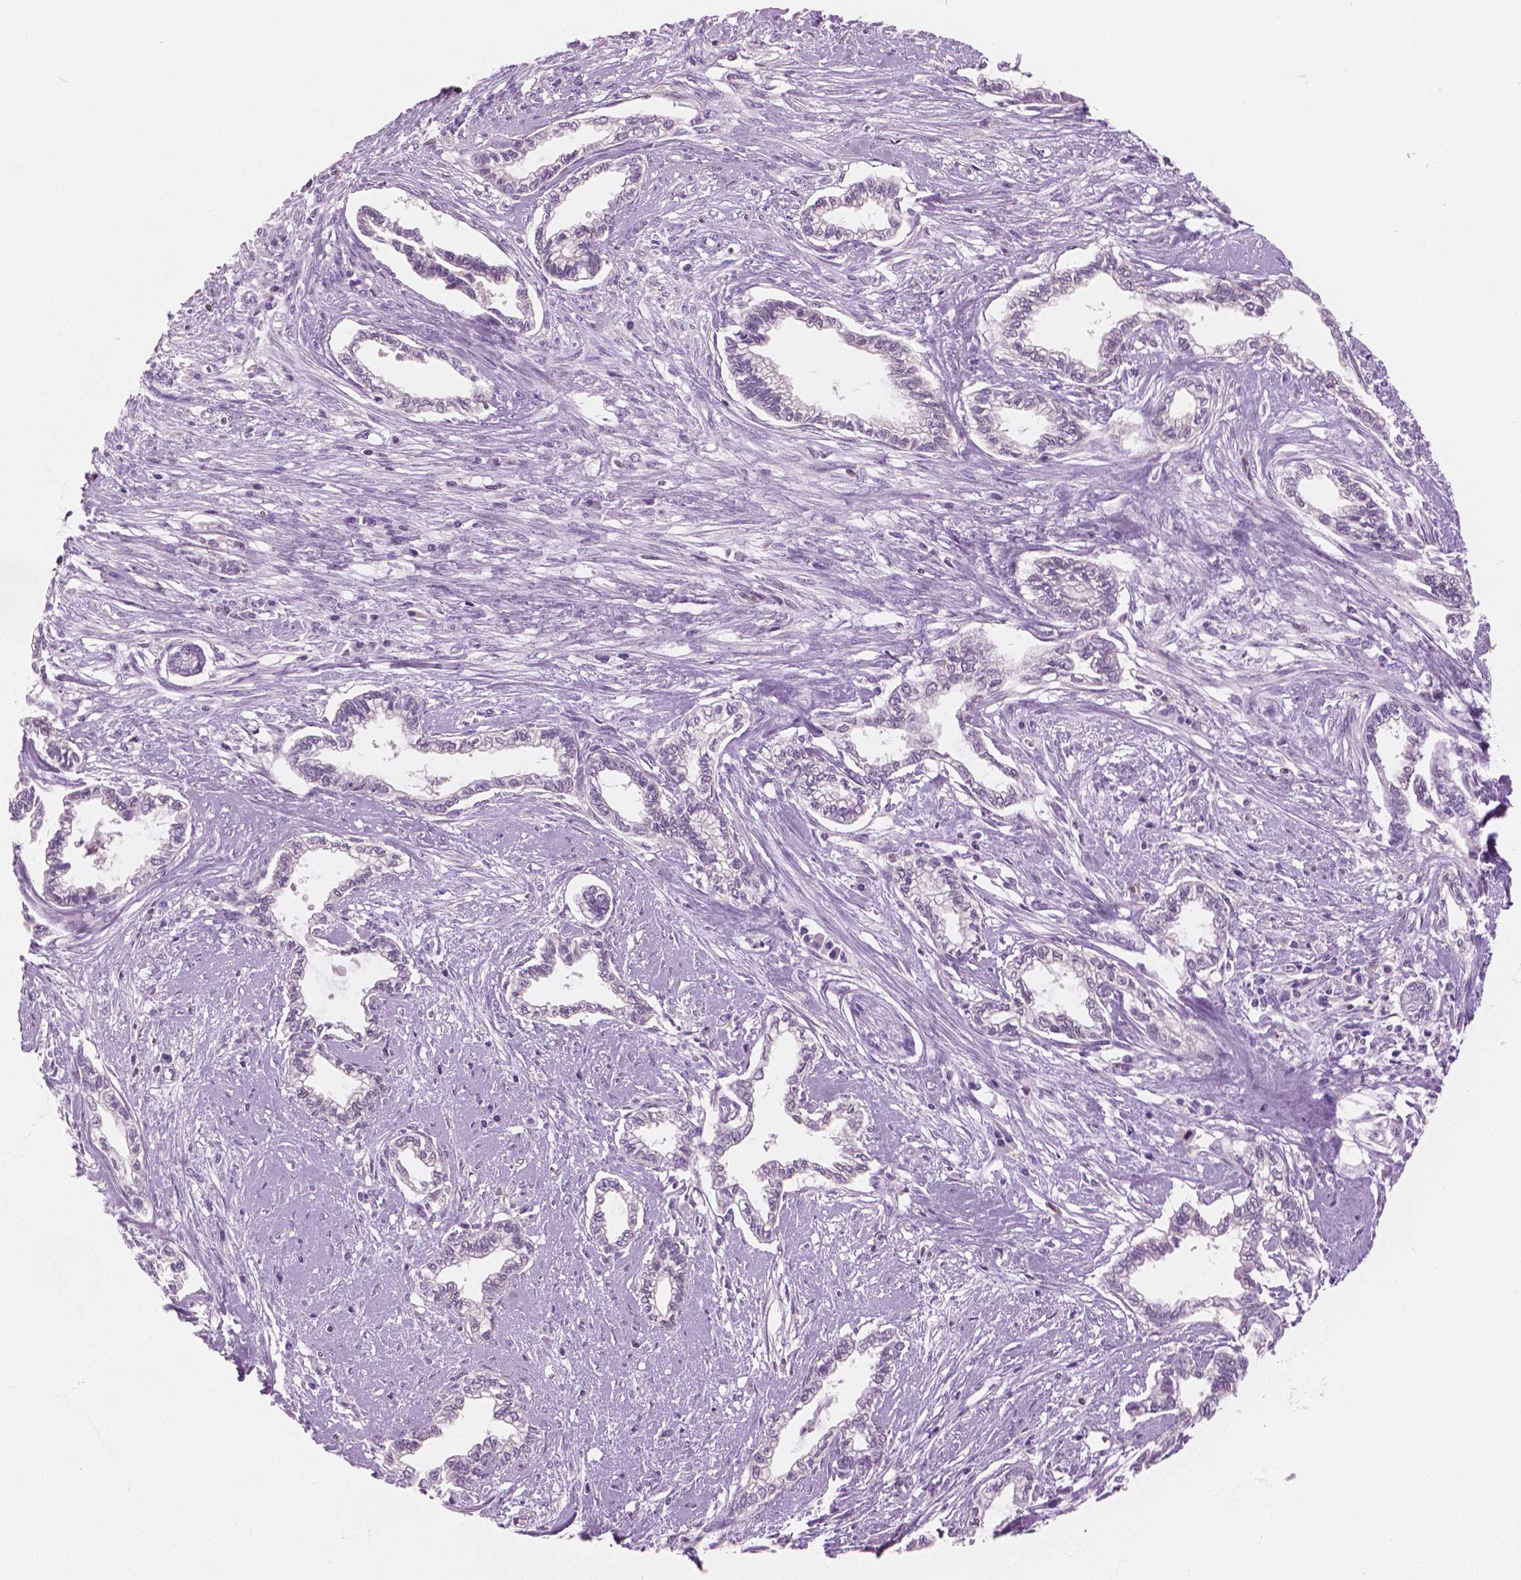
{"staining": {"intensity": "negative", "quantity": "none", "location": "none"}, "tissue": "cervical cancer", "cell_type": "Tumor cells", "image_type": "cancer", "snomed": [{"axis": "morphology", "description": "Adenocarcinoma, NOS"}, {"axis": "topography", "description": "Cervix"}], "caption": "This is a histopathology image of immunohistochemistry staining of cervical adenocarcinoma, which shows no staining in tumor cells.", "gene": "GALM", "patient": {"sex": "female", "age": 62}}